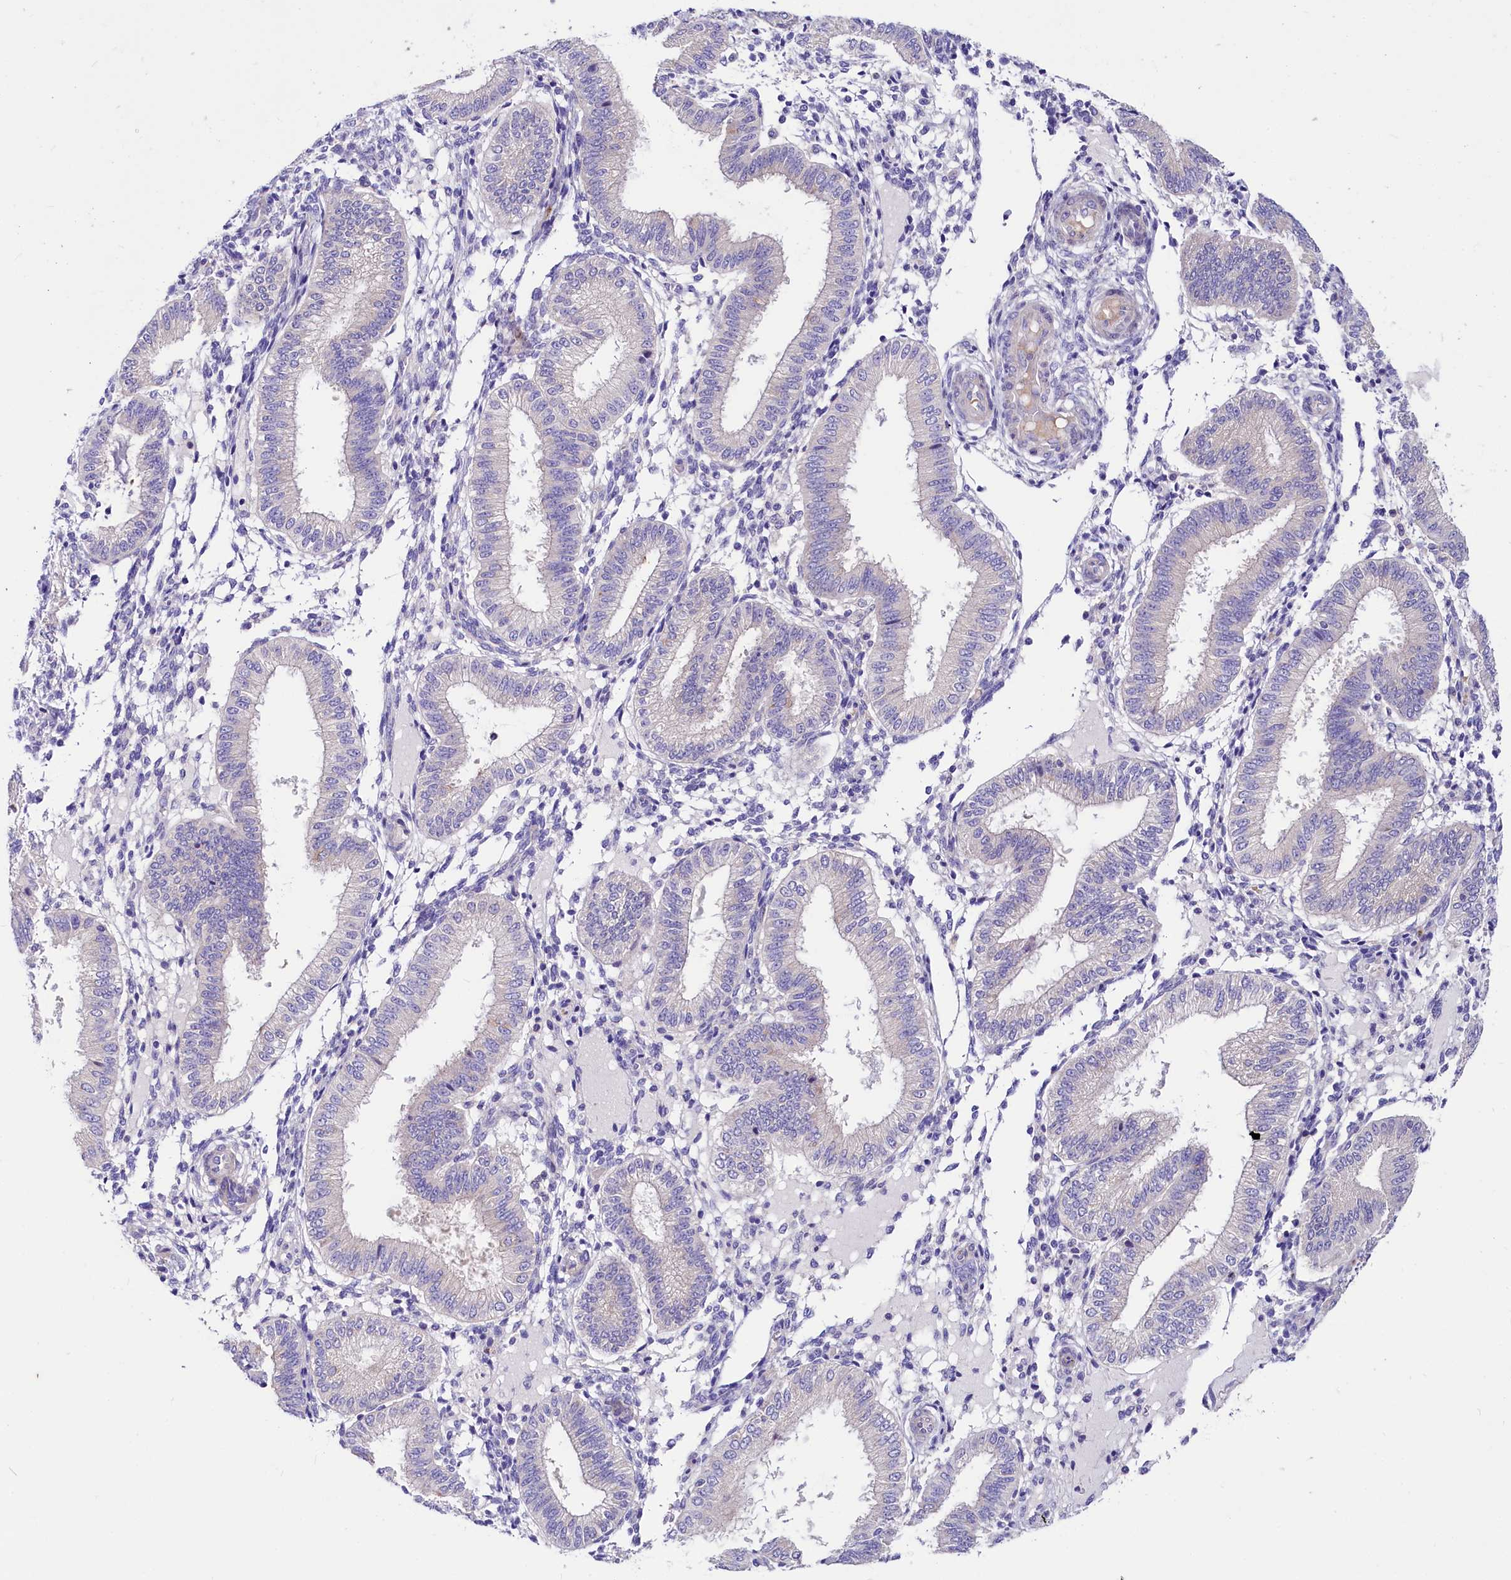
{"staining": {"intensity": "negative", "quantity": "none", "location": "none"}, "tissue": "endometrium", "cell_type": "Cells in endometrial stroma", "image_type": "normal", "snomed": [{"axis": "morphology", "description": "Normal tissue, NOS"}, {"axis": "topography", "description": "Endometrium"}], "caption": "Immunohistochemistry (IHC) histopathology image of normal human endometrium stained for a protein (brown), which displays no expression in cells in endometrial stroma.", "gene": "ABHD5", "patient": {"sex": "female", "age": 39}}